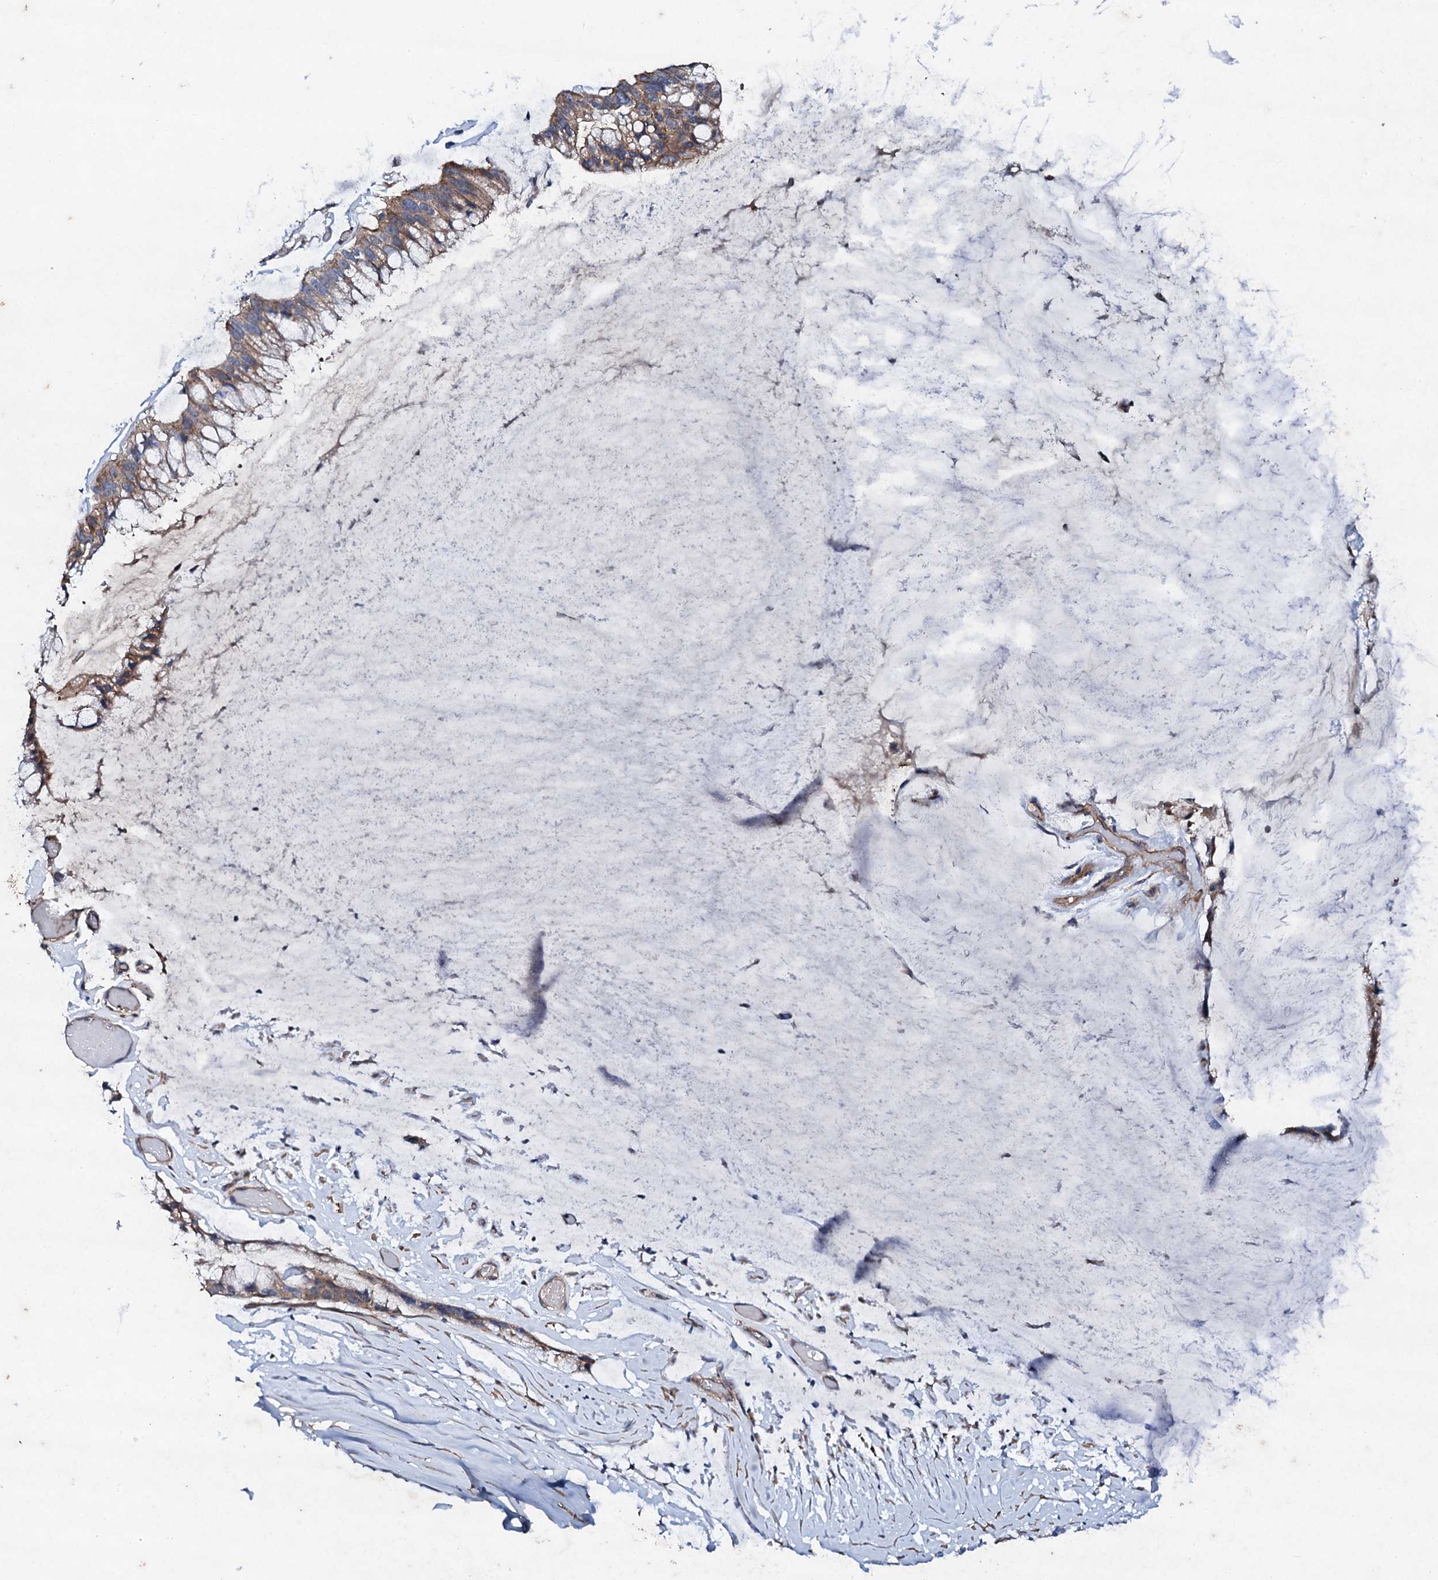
{"staining": {"intensity": "moderate", "quantity": ">75%", "location": "cytoplasmic/membranous"}, "tissue": "ovarian cancer", "cell_type": "Tumor cells", "image_type": "cancer", "snomed": [{"axis": "morphology", "description": "Cystadenocarcinoma, mucinous, NOS"}, {"axis": "topography", "description": "Ovary"}], "caption": "Protein staining shows moderate cytoplasmic/membranous expression in approximately >75% of tumor cells in mucinous cystadenocarcinoma (ovarian). (Stains: DAB in brown, nuclei in blue, Microscopy: brightfield microscopy at high magnification).", "gene": "MOCOS", "patient": {"sex": "female", "age": 39}}